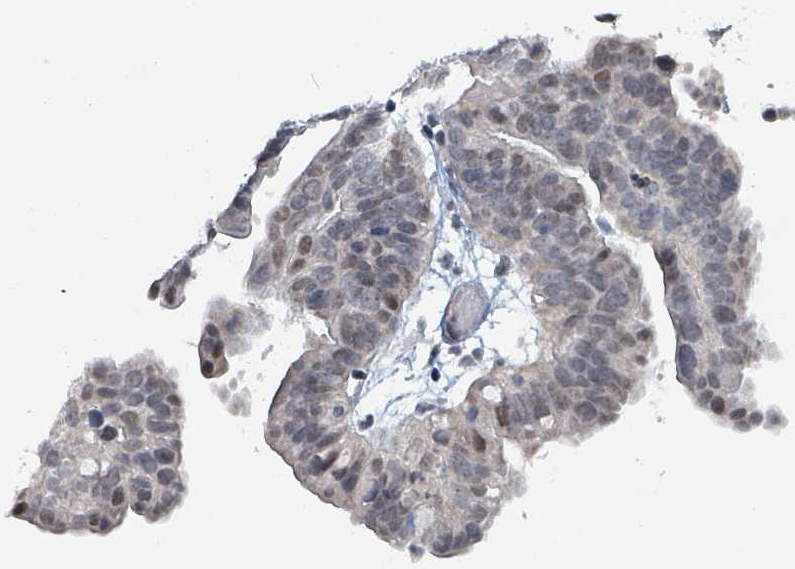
{"staining": {"intensity": "weak", "quantity": "<25%", "location": "nuclear"}, "tissue": "ovarian cancer", "cell_type": "Tumor cells", "image_type": "cancer", "snomed": [{"axis": "morphology", "description": "Cystadenocarcinoma, serous, NOS"}, {"axis": "topography", "description": "Ovary"}], "caption": "Immunohistochemistry (IHC) of ovarian serous cystadenocarcinoma displays no expression in tumor cells. (Stains: DAB (3,3'-diaminobenzidine) immunohistochemistry with hematoxylin counter stain, Microscopy: brightfield microscopy at high magnification).", "gene": "BIVM", "patient": {"sex": "female", "age": 56}}